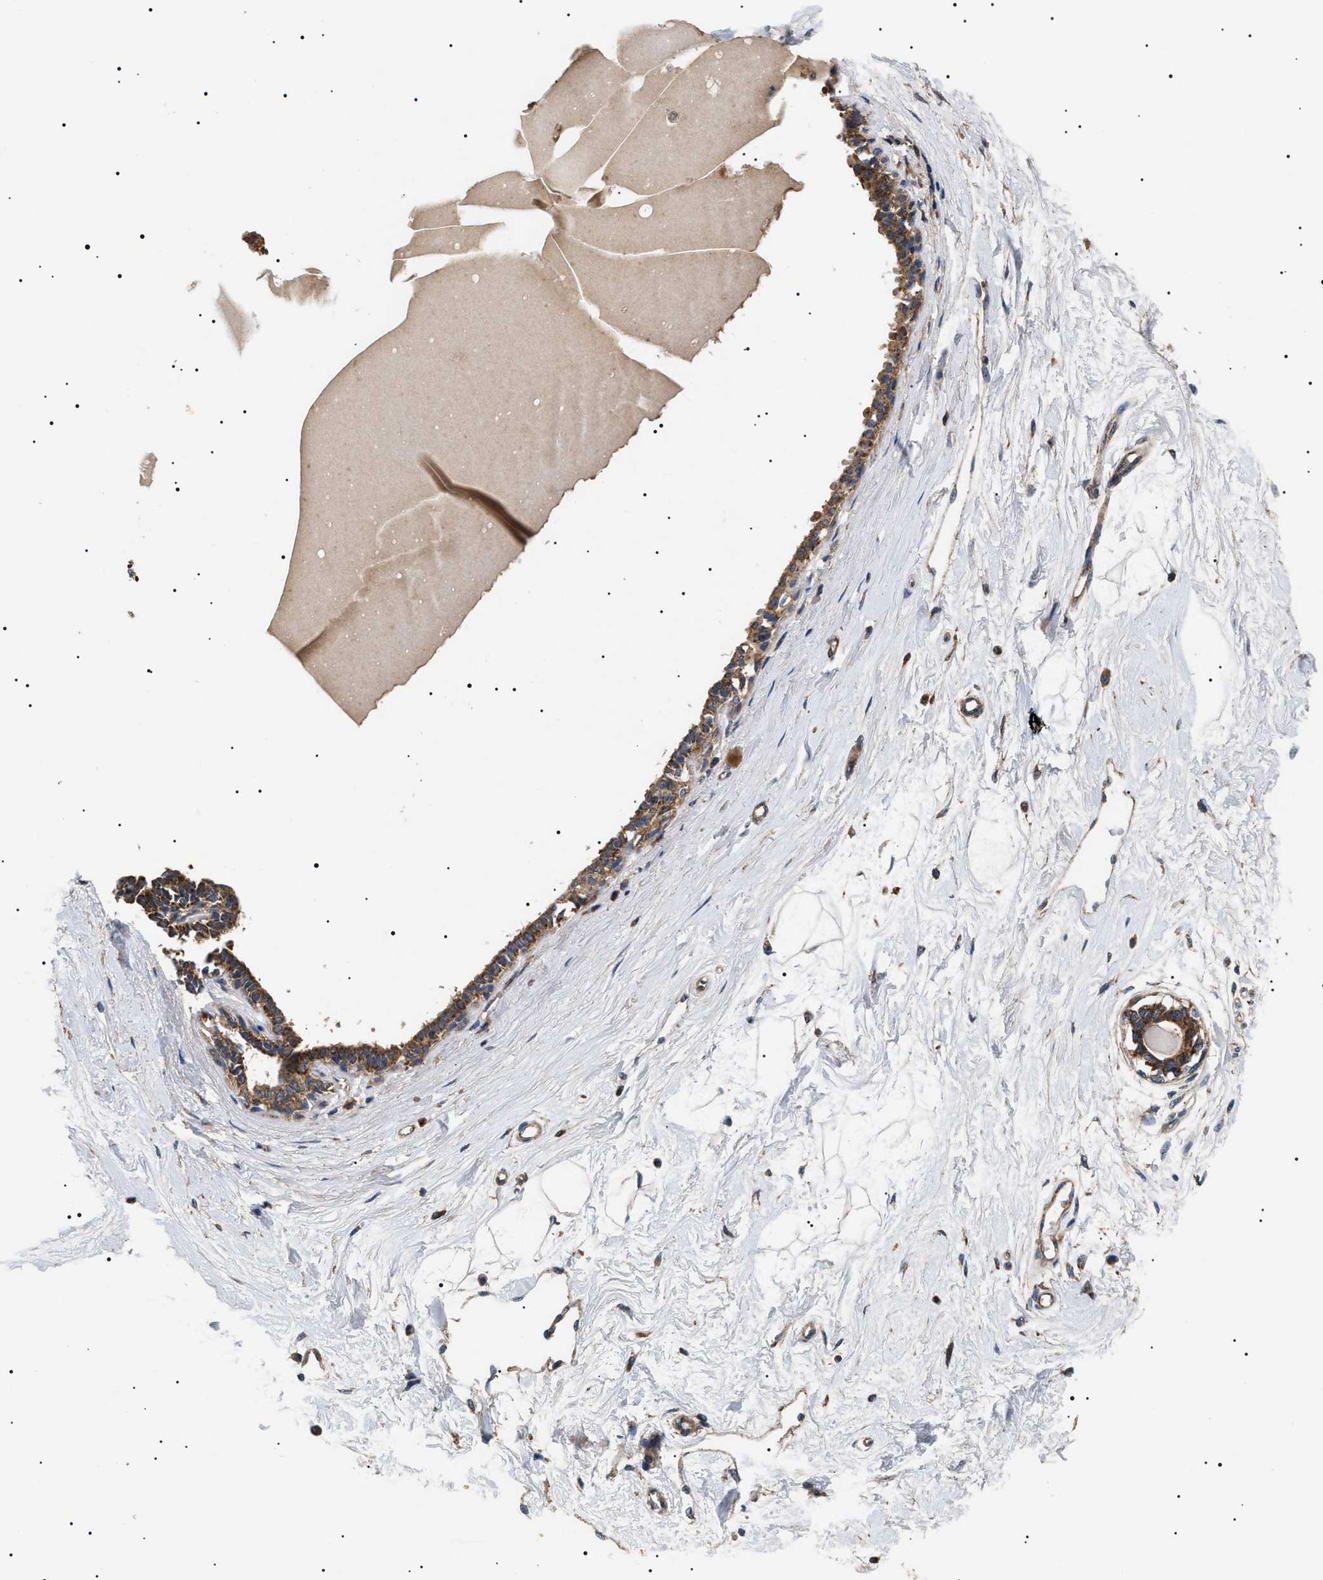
{"staining": {"intensity": "weak", "quantity": ">75%", "location": "cytoplasmic/membranous"}, "tissue": "breast", "cell_type": "Adipocytes", "image_type": "normal", "snomed": [{"axis": "morphology", "description": "Normal tissue, NOS"}, {"axis": "topography", "description": "Breast"}], "caption": "Immunohistochemical staining of benign human breast shows low levels of weak cytoplasmic/membranous positivity in about >75% of adipocytes. (DAB IHC with brightfield microscopy, high magnification).", "gene": "OXSM", "patient": {"sex": "female", "age": 45}}